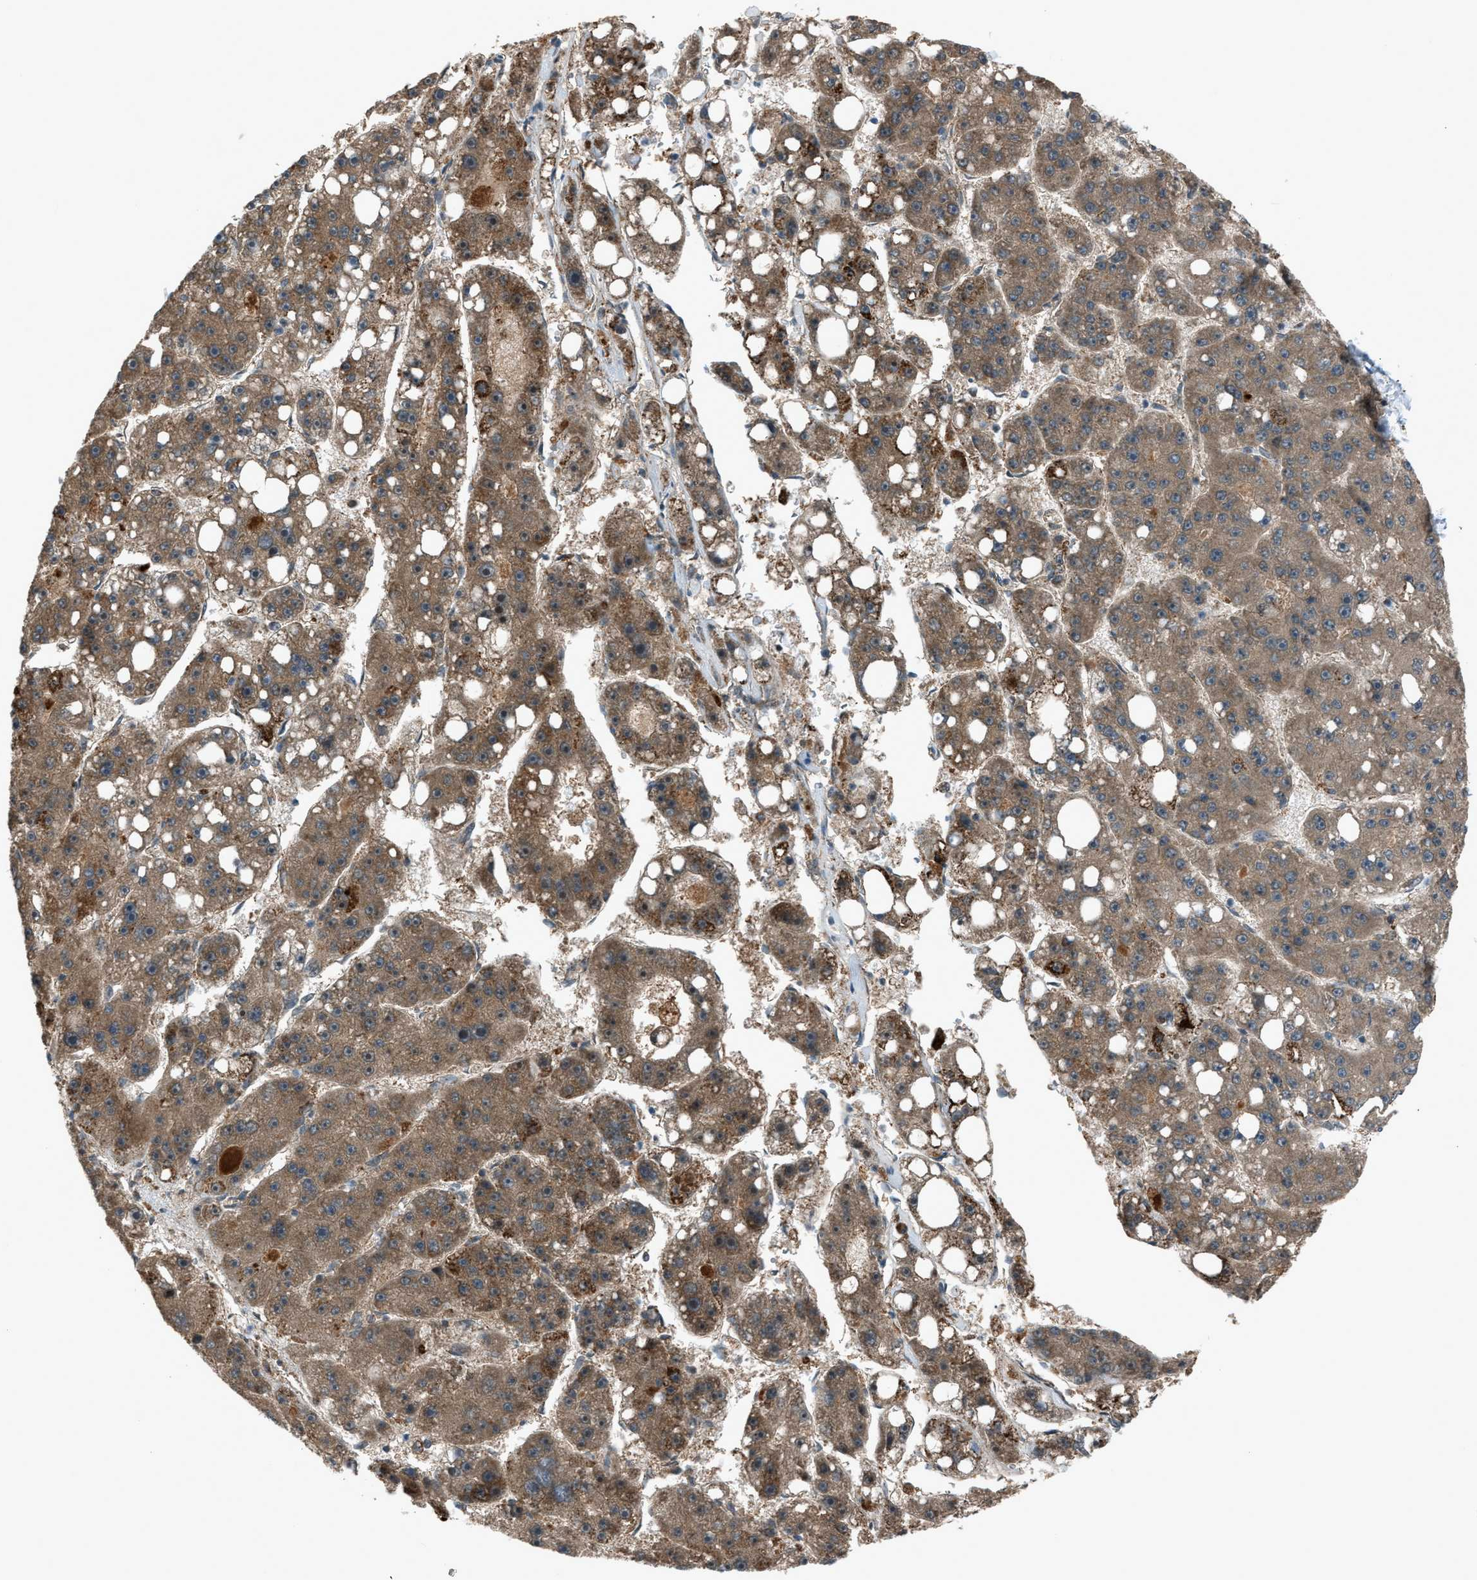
{"staining": {"intensity": "moderate", "quantity": ">75%", "location": "cytoplasmic/membranous"}, "tissue": "liver cancer", "cell_type": "Tumor cells", "image_type": "cancer", "snomed": [{"axis": "morphology", "description": "Carcinoma, Hepatocellular, NOS"}, {"axis": "topography", "description": "Liver"}], "caption": "Protein expression analysis of liver cancer demonstrates moderate cytoplasmic/membranous staining in approximately >75% of tumor cells. (Brightfield microscopy of DAB IHC at high magnification).", "gene": "MDH2", "patient": {"sex": "female", "age": 61}}